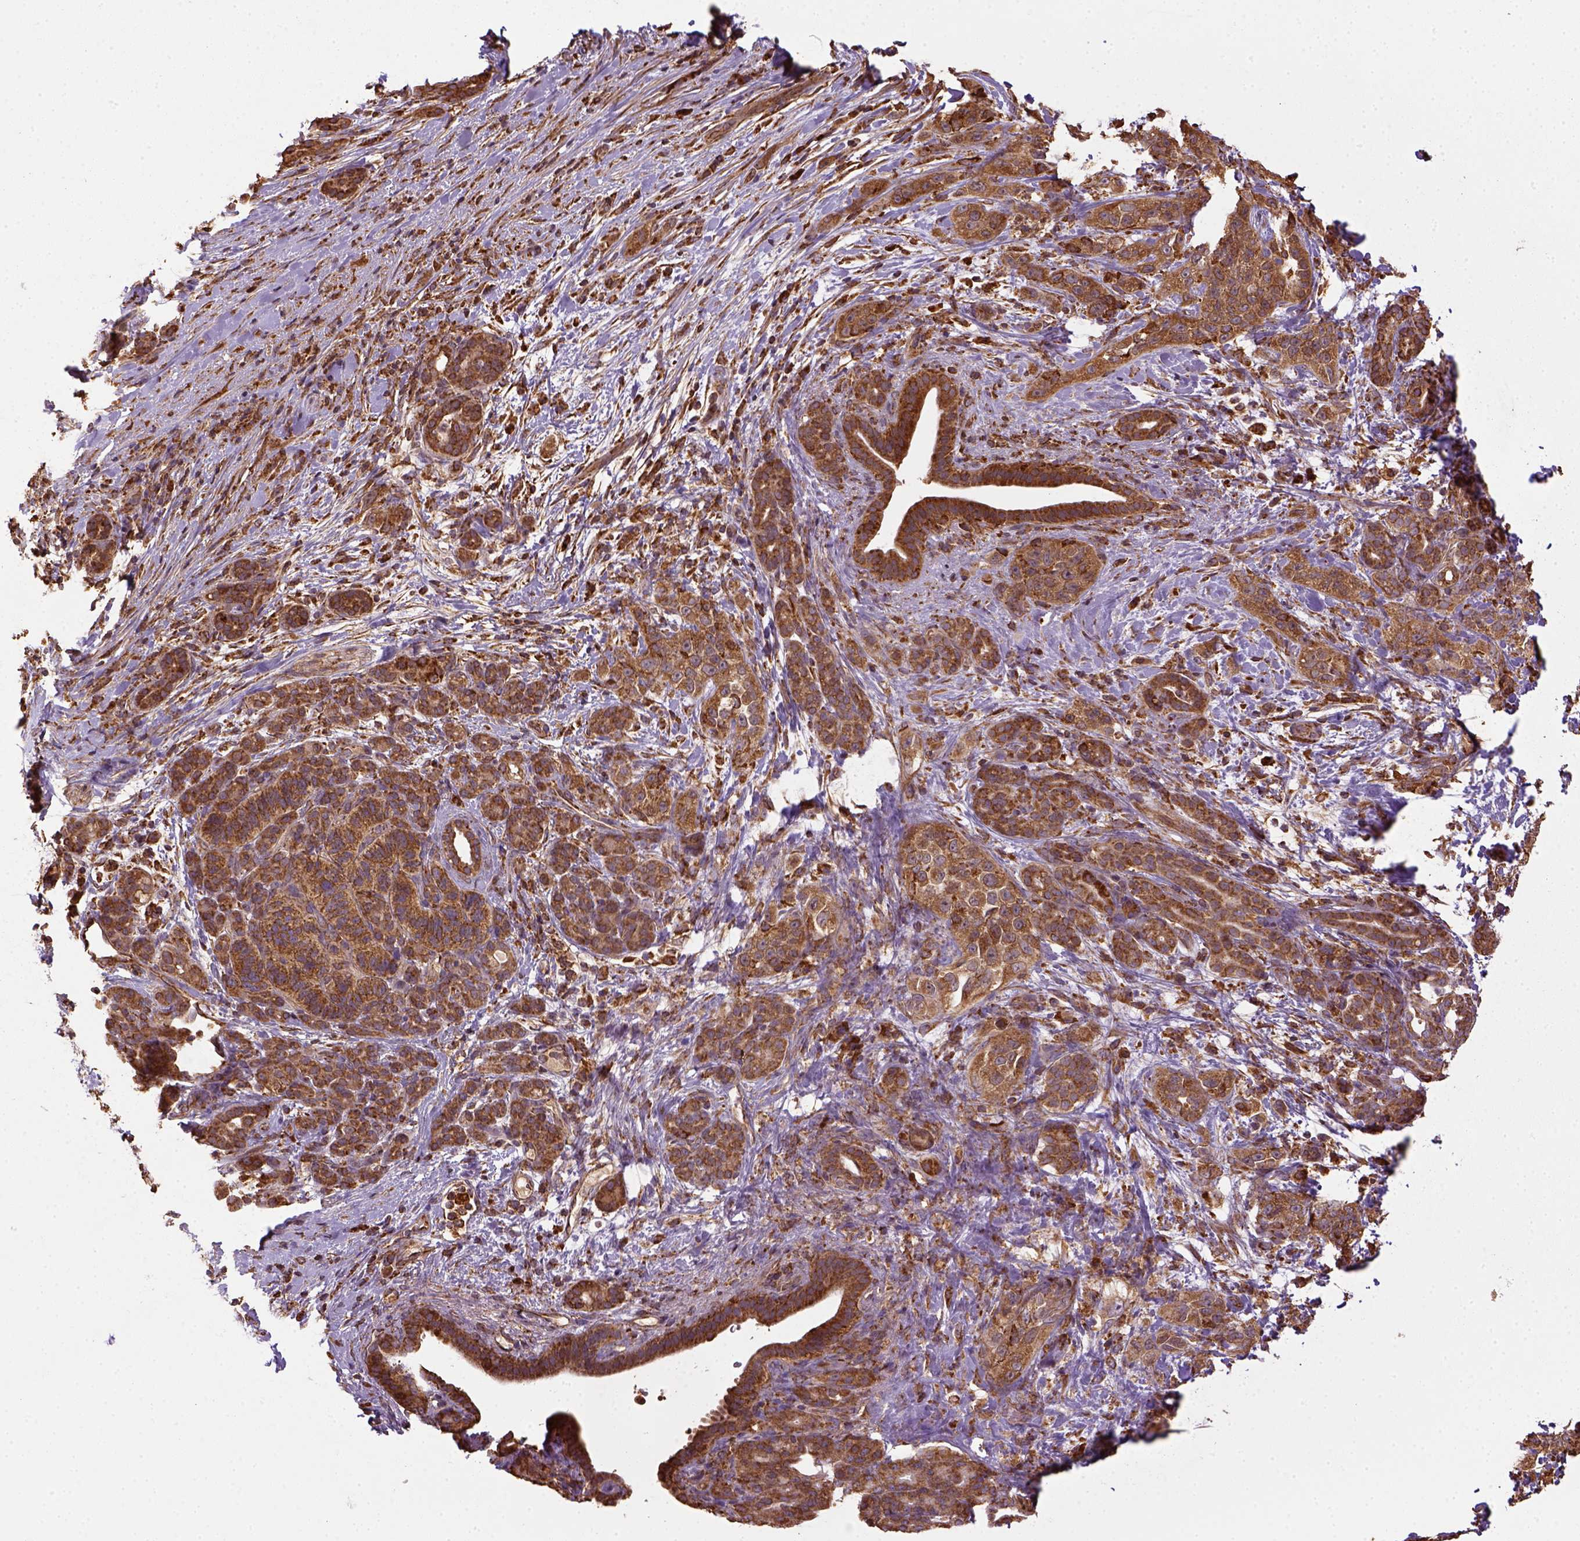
{"staining": {"intensity": "strong", "quantity": ">75%", "location": "cytoplasmic/membranous"}, "tissue": "pancreatic cancer", "cell_type": "Tumor cells", "image_type": "cancer", "snomed": [{"axis": "morphology", "description": "Adenocarcinoma, NOS"}, {"axis": "topography", "description": "Pancreas"}], "caption": "Pancreatic cancer (adenocarcinoma) stained for a protein reveals strong cytoplasmic/membranous positivity in tumor cells.", "gene": "MAPK8IP3", "patient": {"sex": "male", "age": 44}}